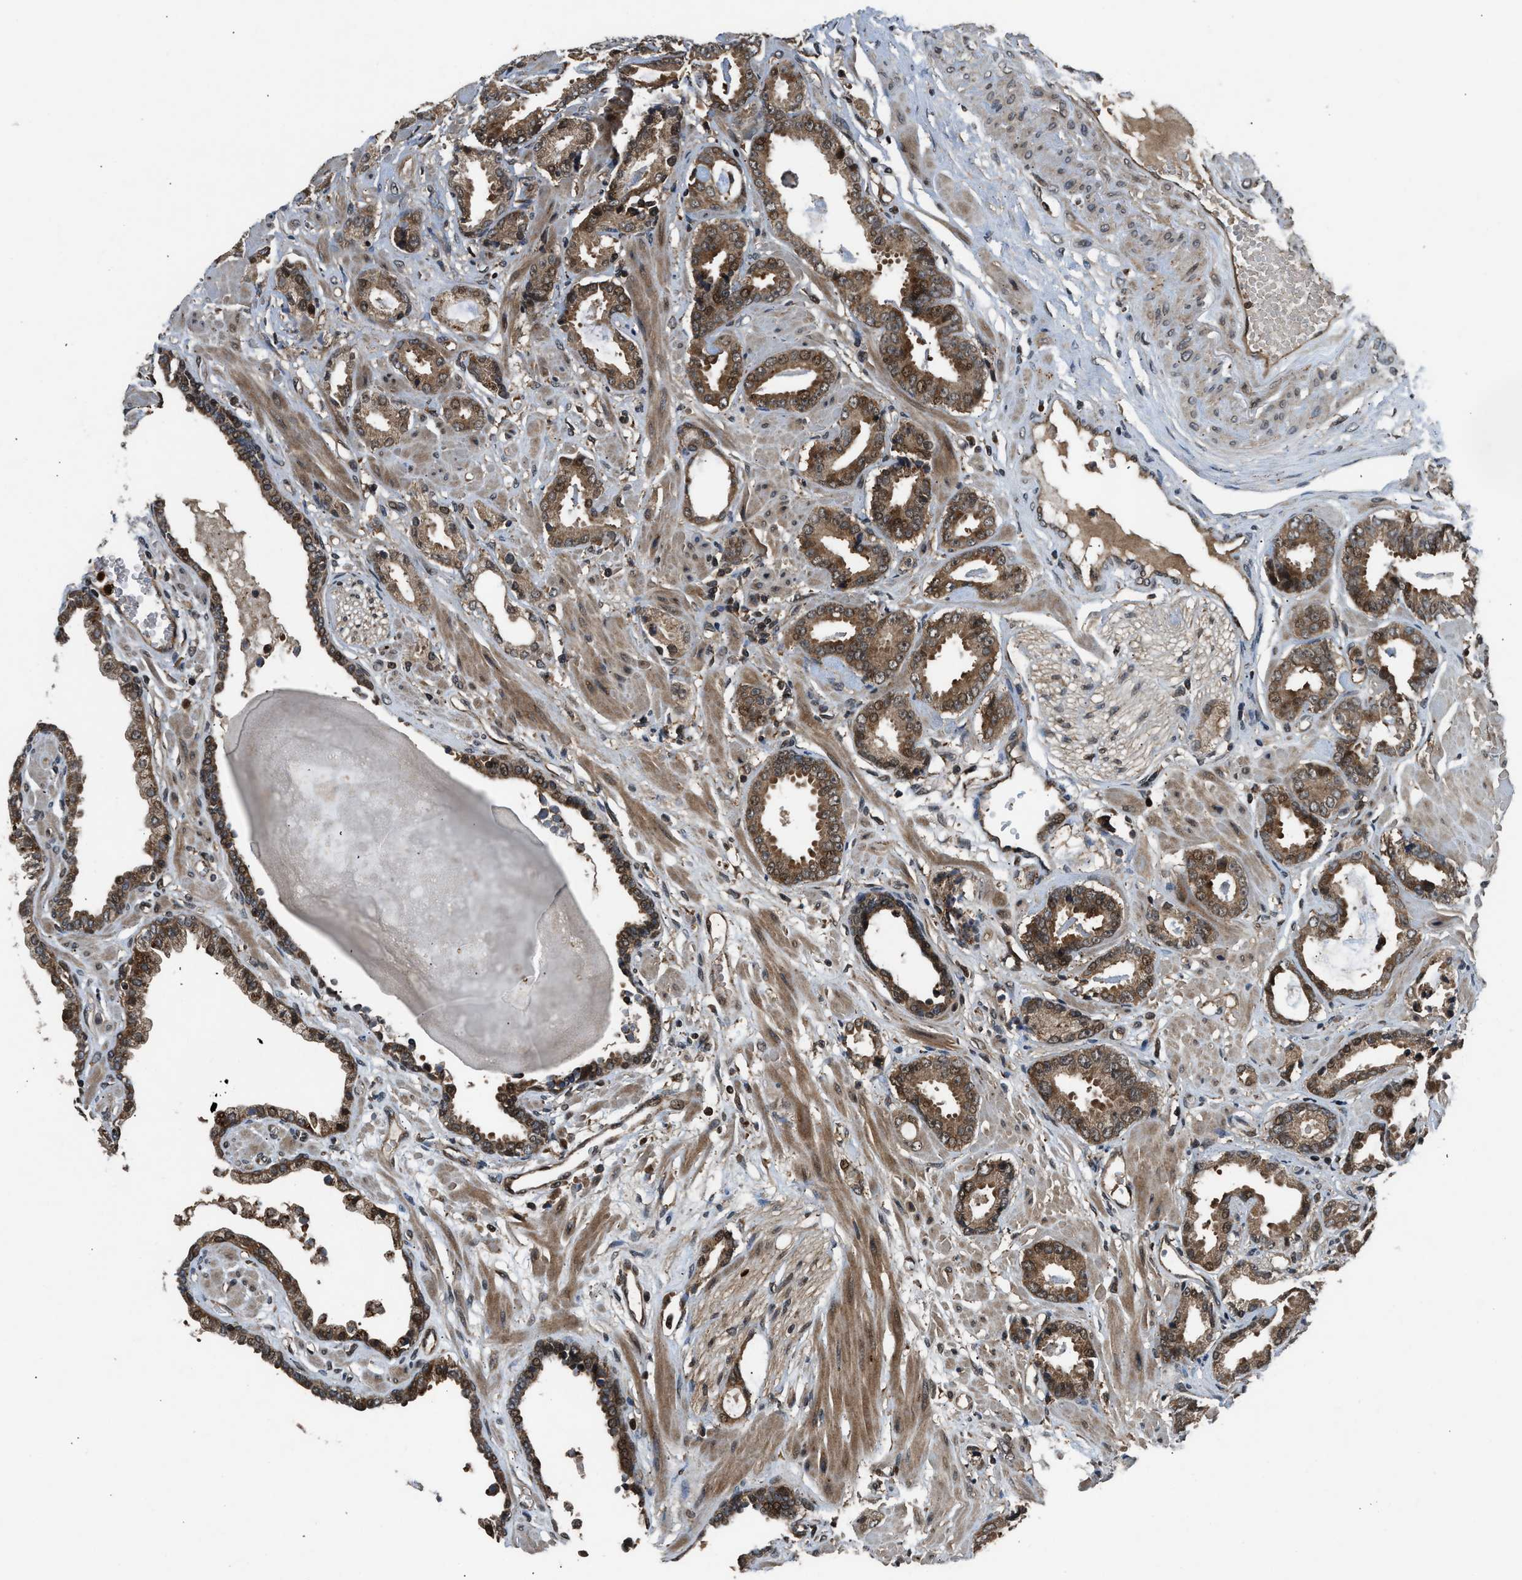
{"staining": {"intensity": "moderate", "quantity": ">75%", "location": "cytoplasmic/membranous"}, "tissue": "prostate cancer", "cell_type": "Tumor cells", "image_type": "cancer", "snomed": [{"axis": "morphology", "description": "Adenocarcinoma, Low grade"}, {"axis": "topography", "description": "Prostate"}], "caption": "Moderate cytoplasmic/membranous expression is identified in about >75% of tumor cells in prostate cancer. (DAB IHC with brightfield microscopy, high magnification).", "gene": "RPS6KB1", "patient": {"sex": "male", "age": 65}}